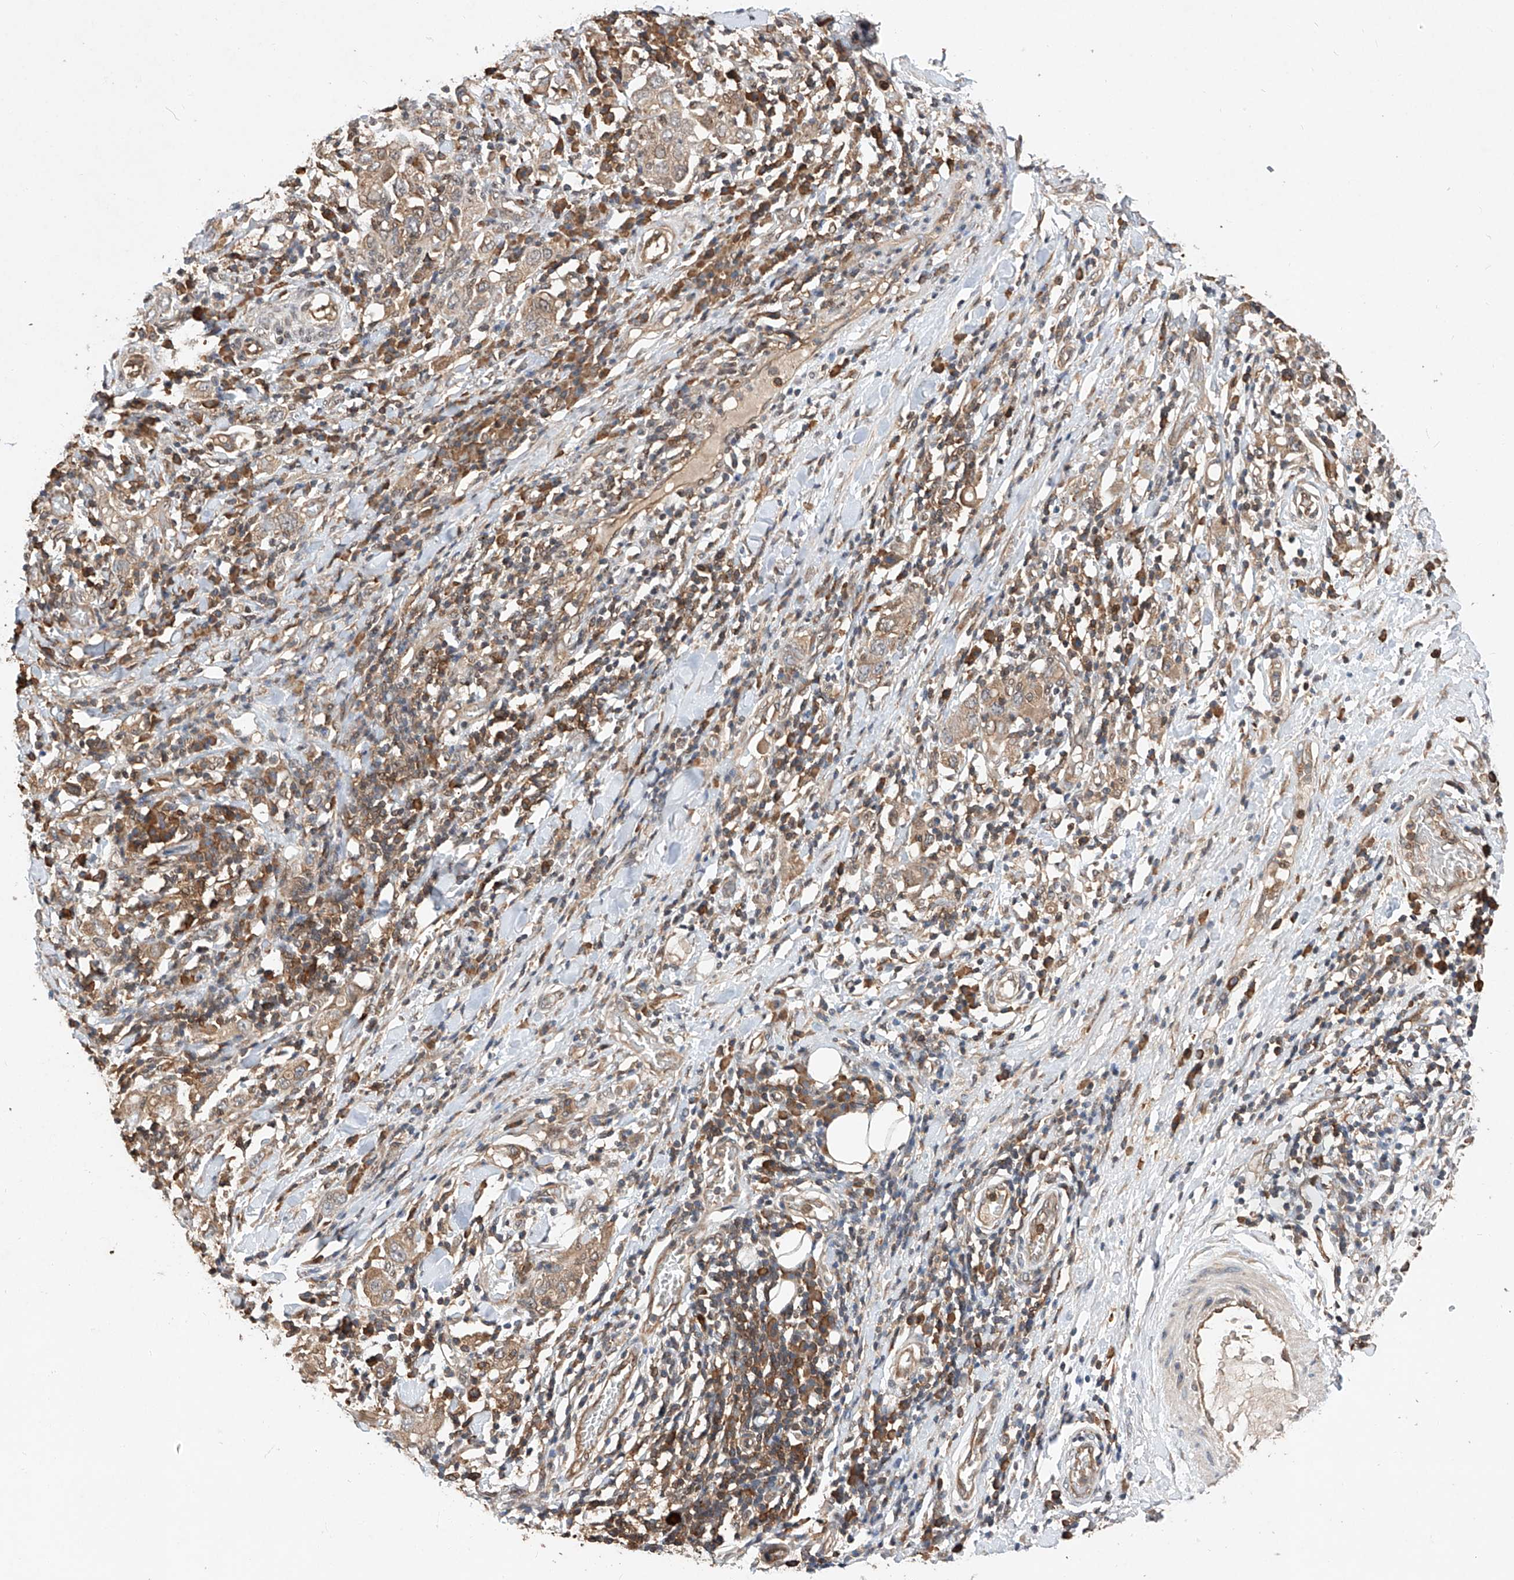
{"staining": {"intensity": "weak", "quantity": ">75%", "location": "cytoplasmic/membranous"}, "tissue": "stomach cancer", "cell_type": "Tumor cells", "image_type": "cancer", "snomed": [{"axis": "morphology", "description": "Adenocarcinoma, NOS"}, {"axis": "topography", "description": "Stomach, upper"}], "caption": "Stomach adenocarcinoma stained with a protein marker demonstrates weak staining in tumor cells.", "gene": "RILPL2", "patient": {"sex": "male", "age": 62}}